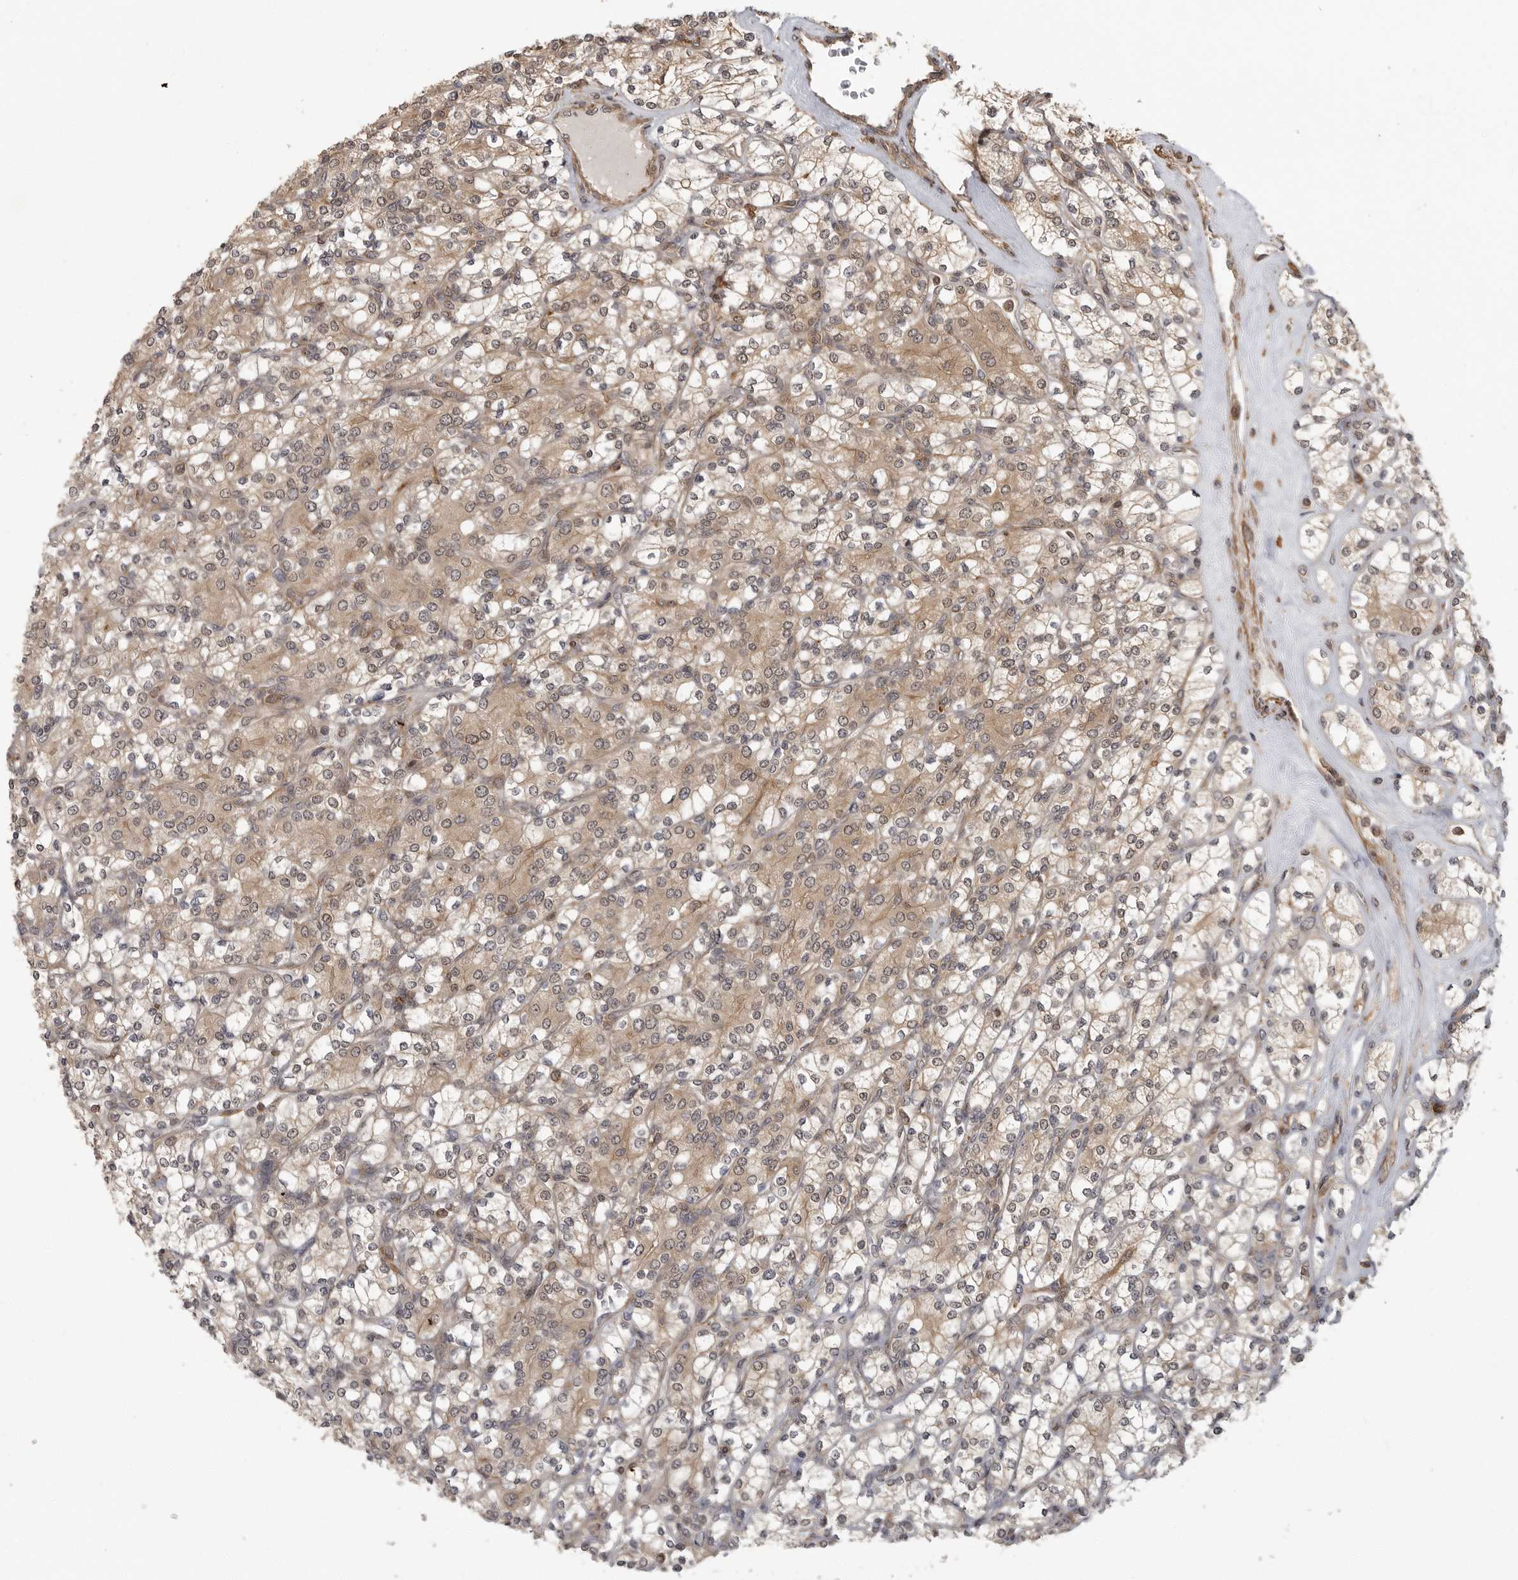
{"staining": {"intensity": "moderate", "quantity": ">75%", "location": "cytoplasmic/membranous"}, "tissue": "renal cancer", "cell_type": "Tumor cells", "image_type": "cancer", "snomed": [{"axis": "morphology", "description": "Adenocarcinoma, NOS"}, {"axis": "topography", "description": "Kidney"}], "caption": "Renal adenocarcinoma stained with IHC exhibits moderate cytoplasmic/membranous positivity in approximately >75% of tumor cells.", "gene": "ERN1", "patient": {"sex": "male", "age": 77}}